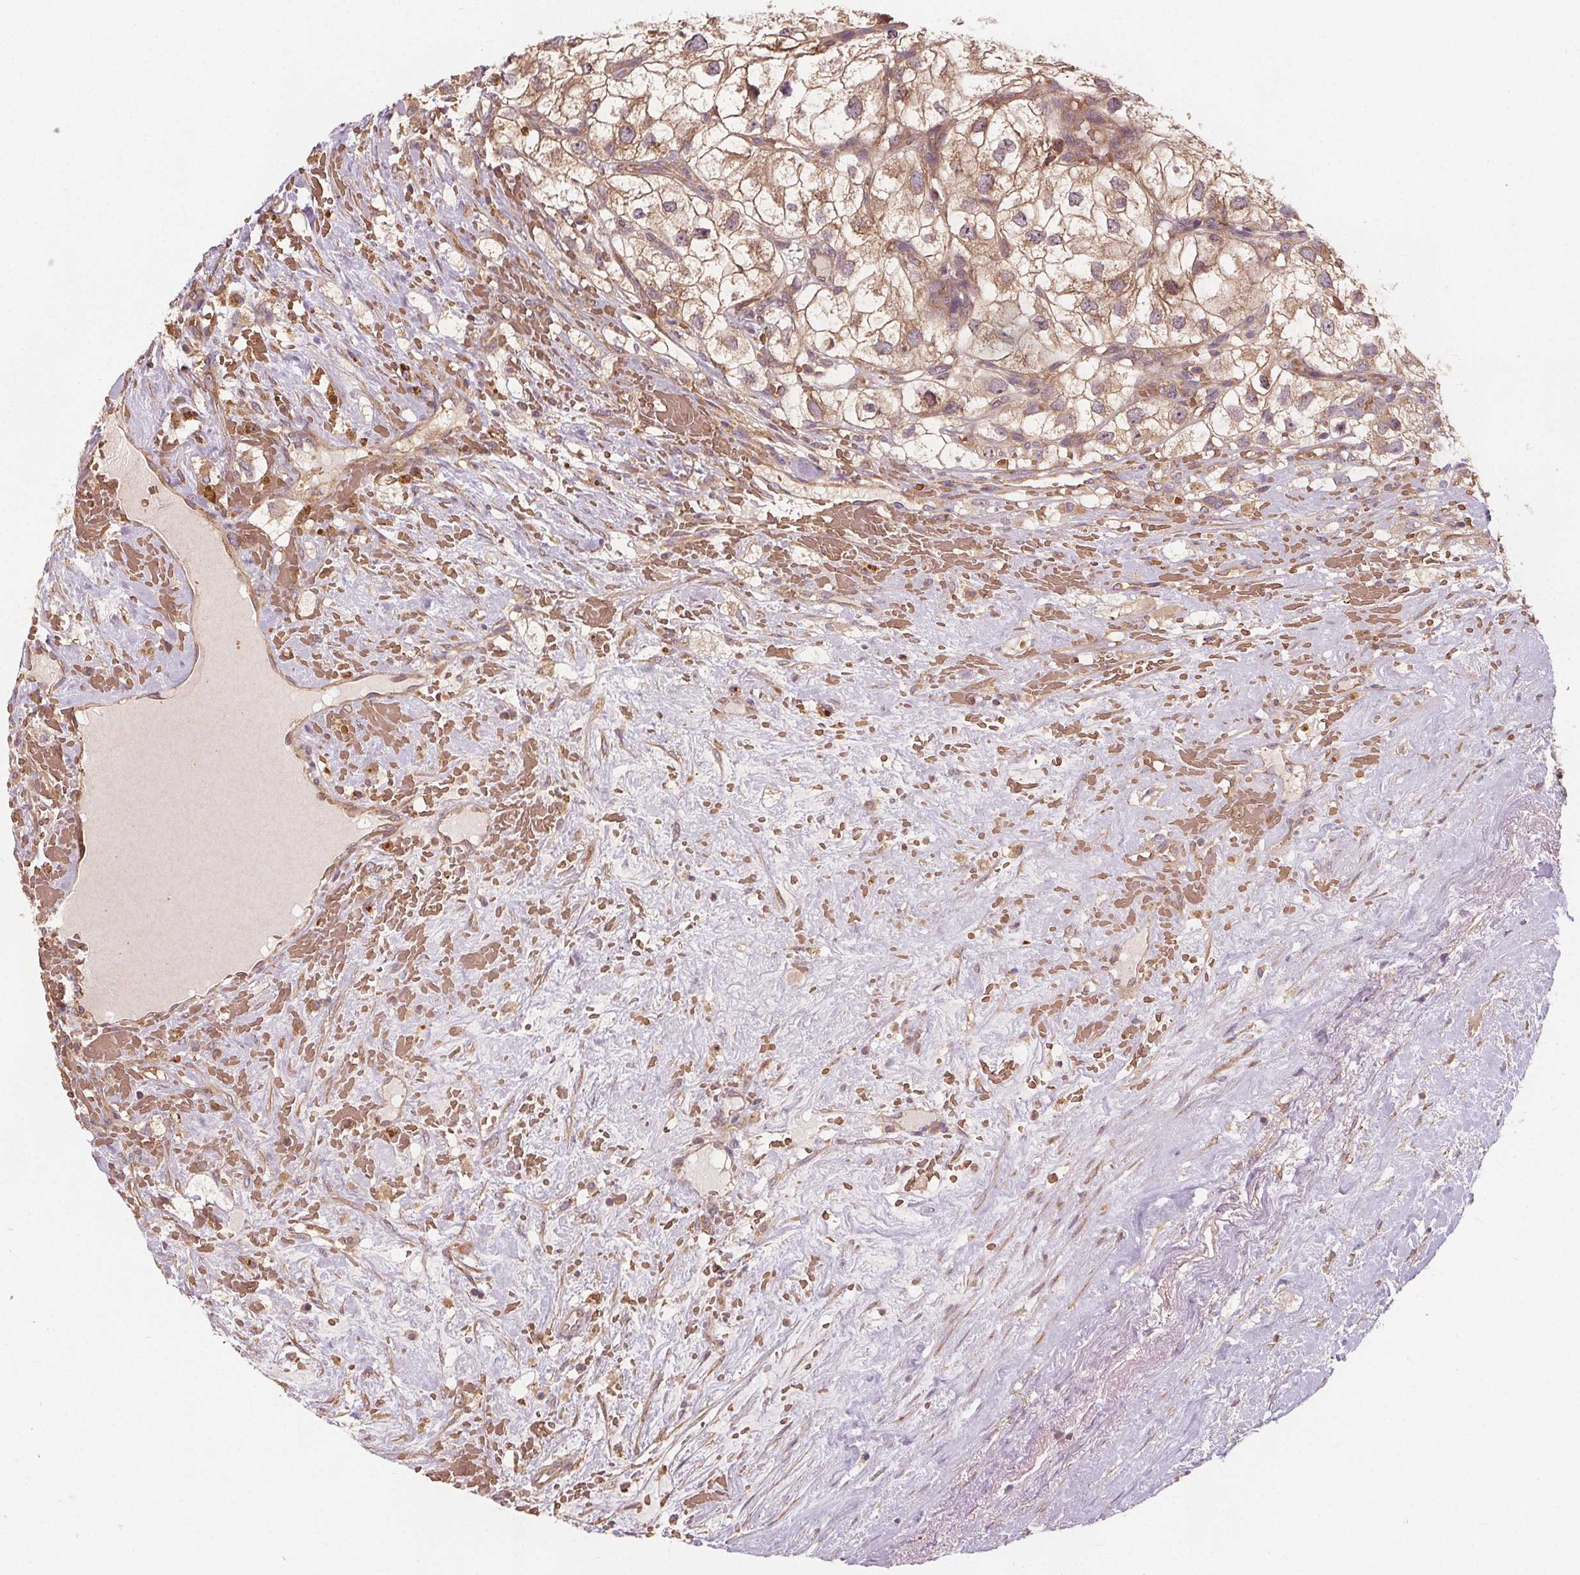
{"staining": {"intensity": "weak", "quantity": ">75%", "location": "cytoplasmic/membranous"}, "tissue": "renal cancer", "cell_type": "Tumor cells", "image_type": "cancer", "snomed": [{"axis": "morphology", "description": "Adenocarcinoma, NOS"}, {"axis": "topography", "description": "Kidney"}], "caption": "IHC (DAB) staining of renal cancer shows weak cytoplasmic/membranous protein expression in about >75% of tumor cells. Using DAB (3,3'-diaminobenzidine) (brown) and hematoxylin (blue) stains, captured at high magnification using brightfield microscopy.", "gene": "EIF3D", "patient": {"sex": "male", "age": 59}}